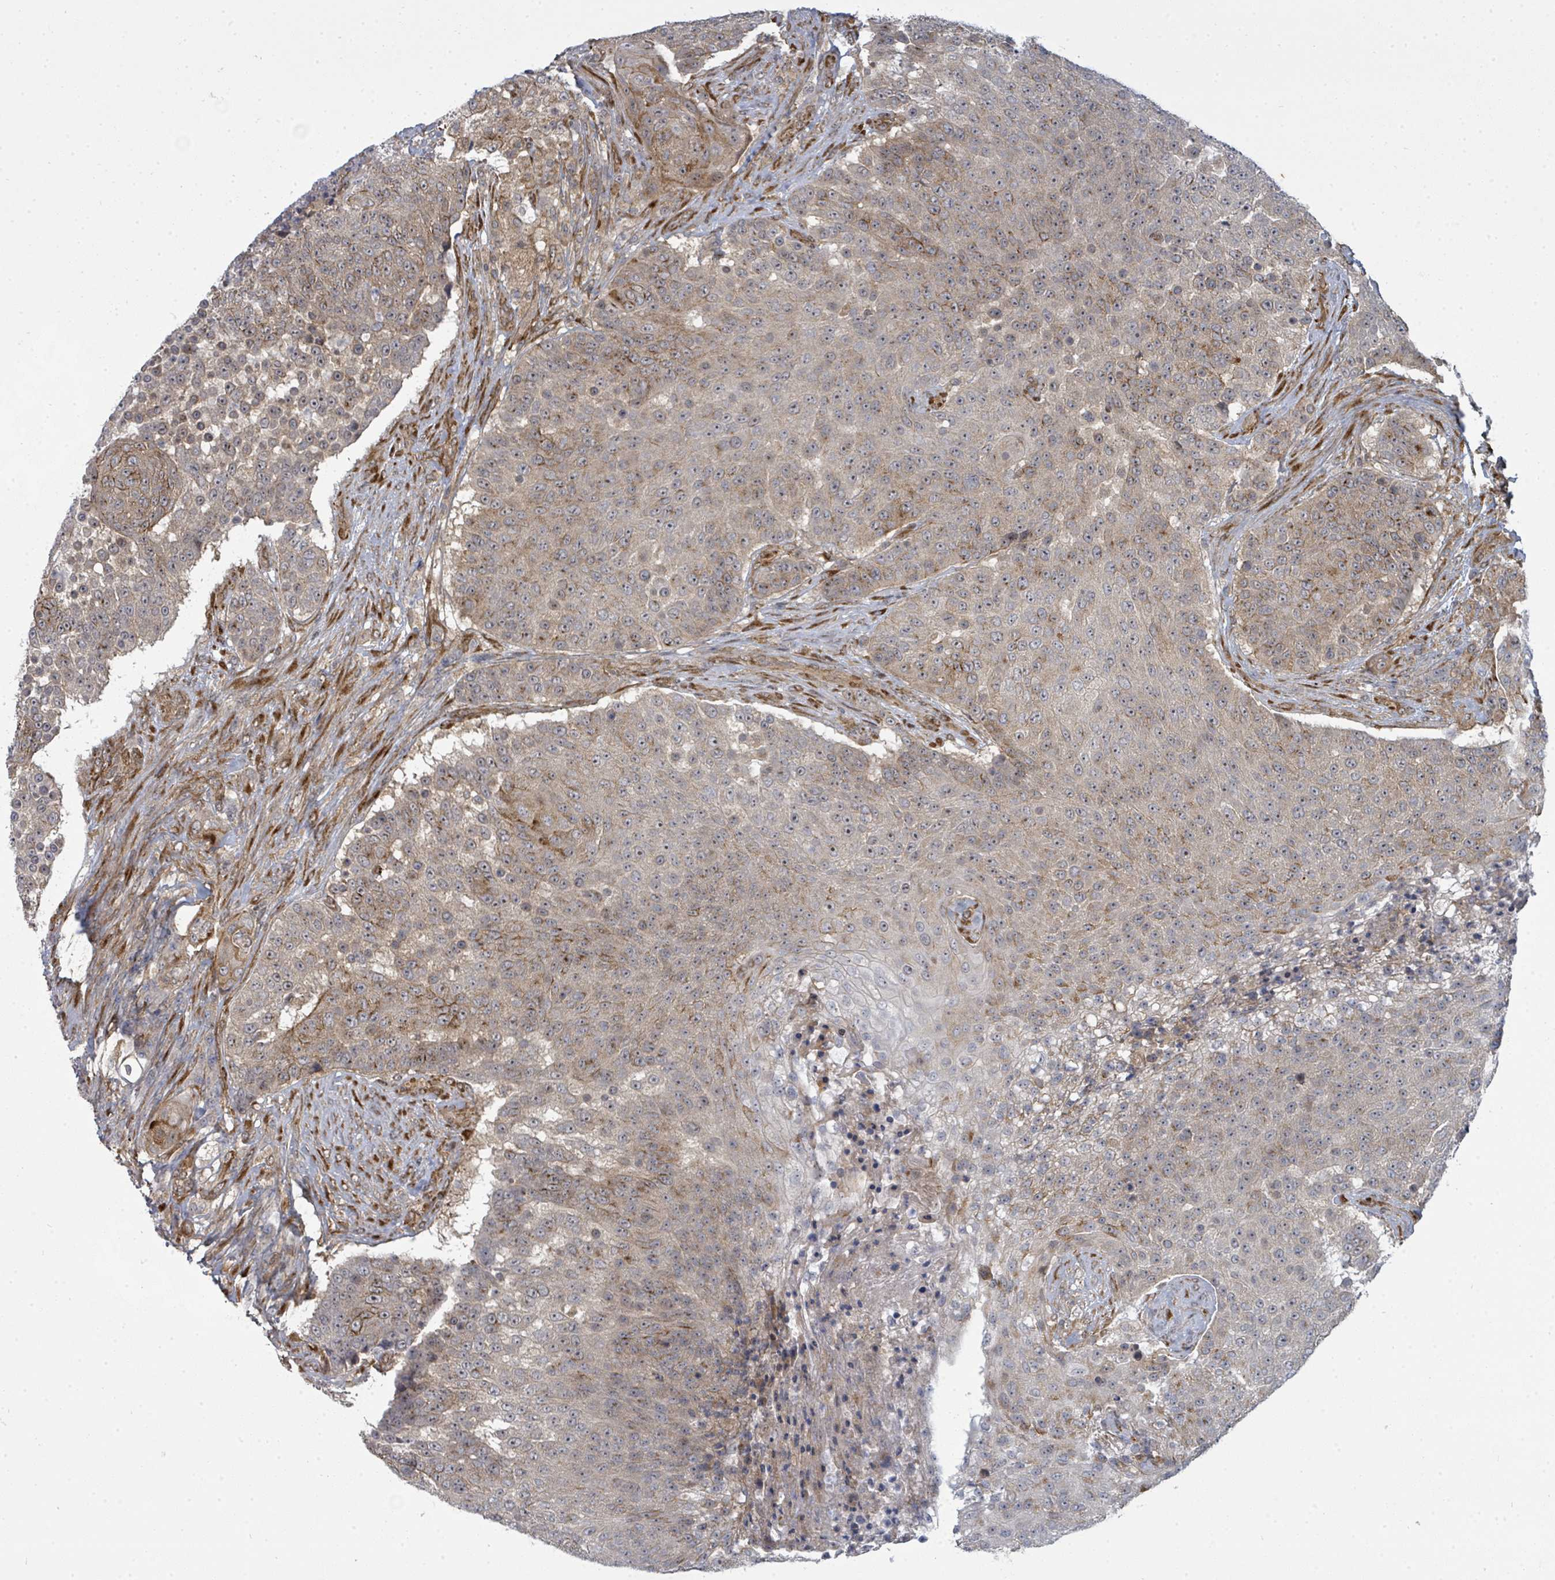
{"staining": {"intensity": "moderate", "quantity": "25%-75%", "location": "cytoplasmic/membranous"}, "tissue": "urothelial cancer", "cell_type": "Tumor cells", "image_type": "cancer", "snomed": [{"axis": "morphology", "description": "Urothelial carcinoma, High grade"}, {"axis": "topography", "description": "Urinary bladder"}], "caption": "Tumor cells show medium levels of moderate cytoplasmic/membranous positivity in about 25%-75% of cells in urothelial carcinoma (high-grade).", "gene": "PSMG2", "patient": {"sex": "female", "age": 63}}